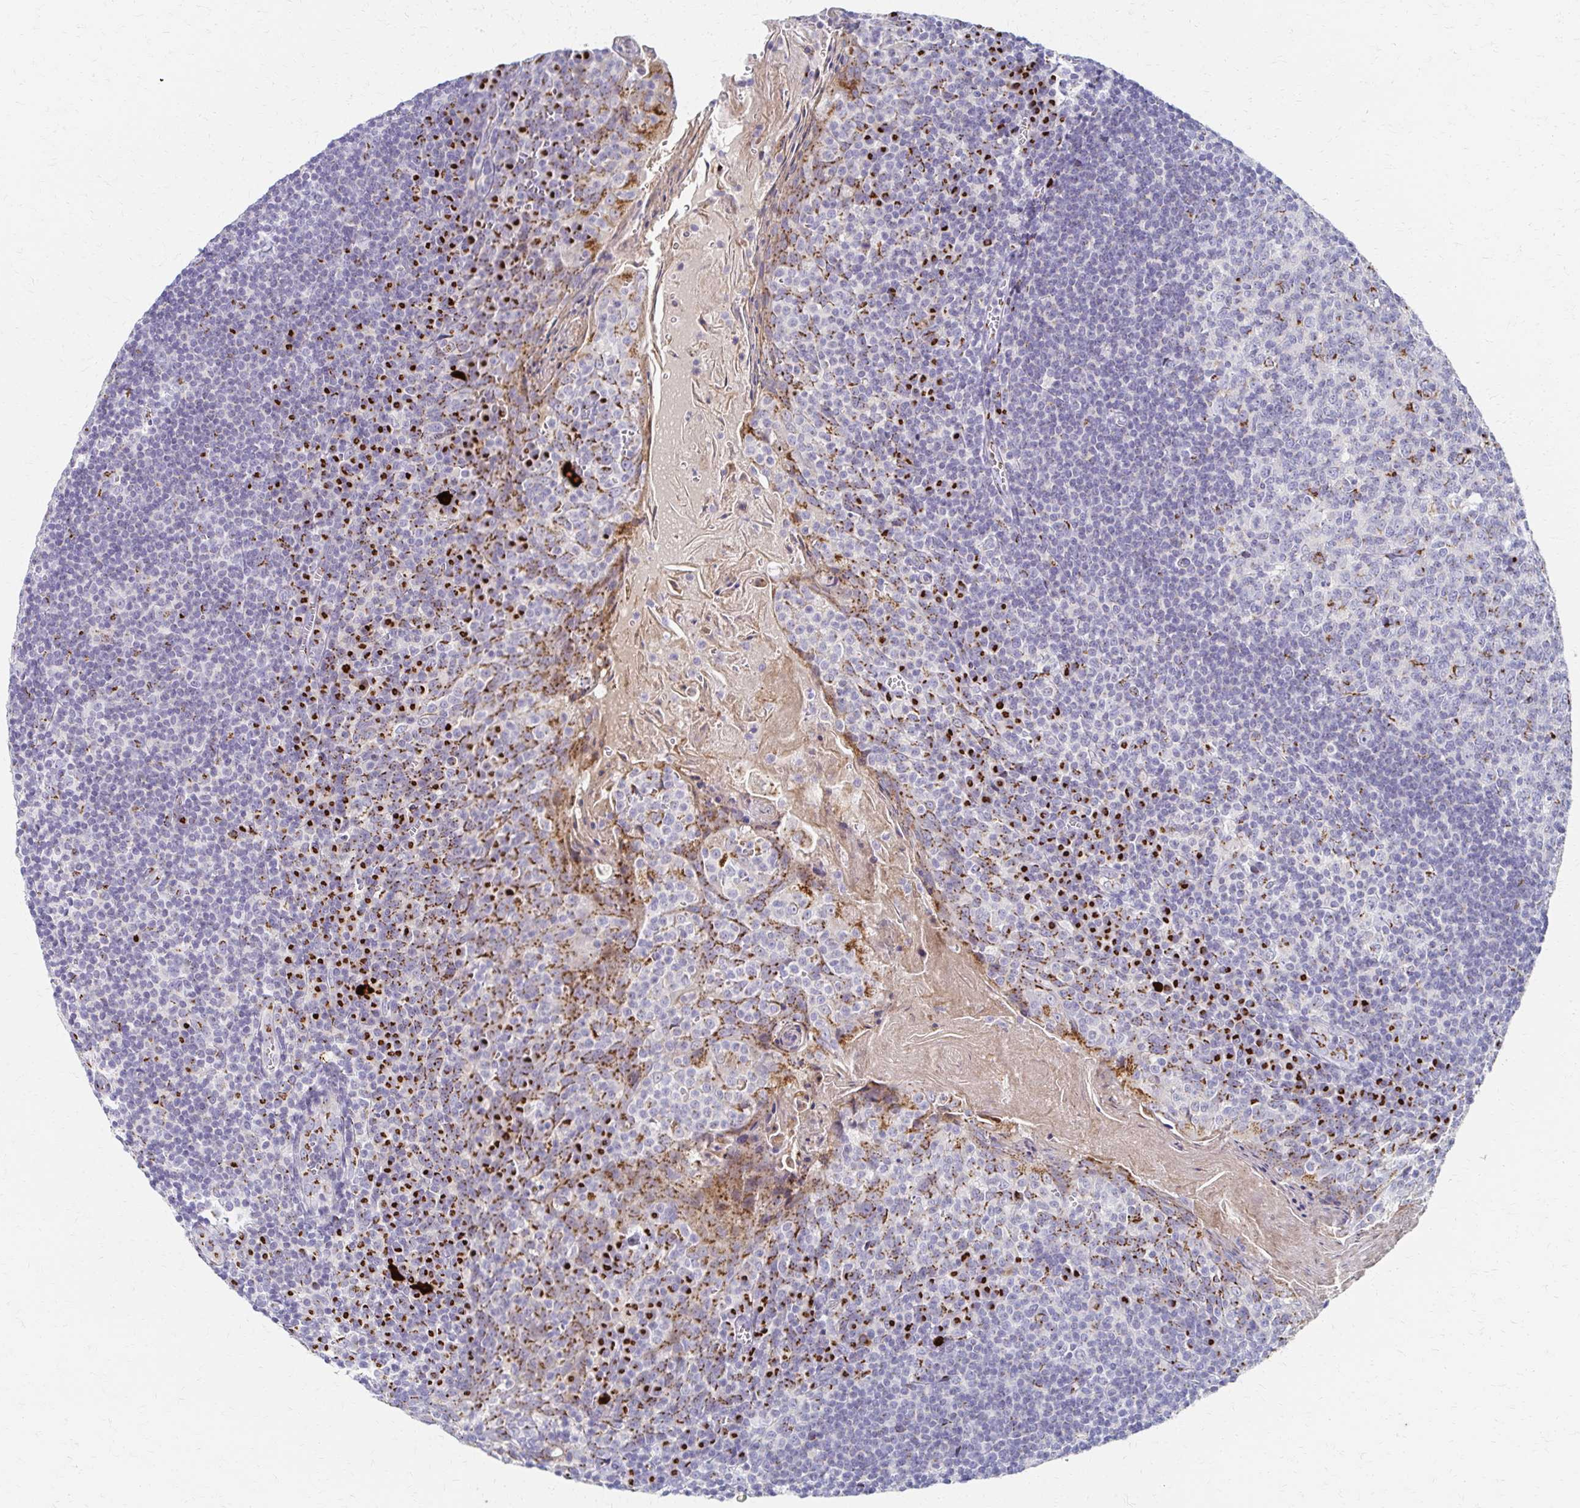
{"staining": {"intensity": "moderate", "quantity": "<25%", "location": "cytoplasmic/membranous"}, "tissue": "tonsil", "cell_type": "Germinal center cells", "image_type": "normal", "snomed": [{"axis": "morphology", "description": "Normal tissue, NOS"}, {"axis": "topography", "description": "Tonsil"}], "caption": "IHC staining of unremarkable tonsil, which exhibits low levels of moderate cytoplasmic/membranous staining in approximately <25% of germinal center cells indicating moderate cytoplasmic/membranous protein staining. The staining was performed using DAB (3,3'-diaminobenzidine) (brown) for protein detection and nuclei were counterstained in hematoxylin (blue).", "gene": "ENSG00000254692", "patient": {"sex": "male", "age": 27}}